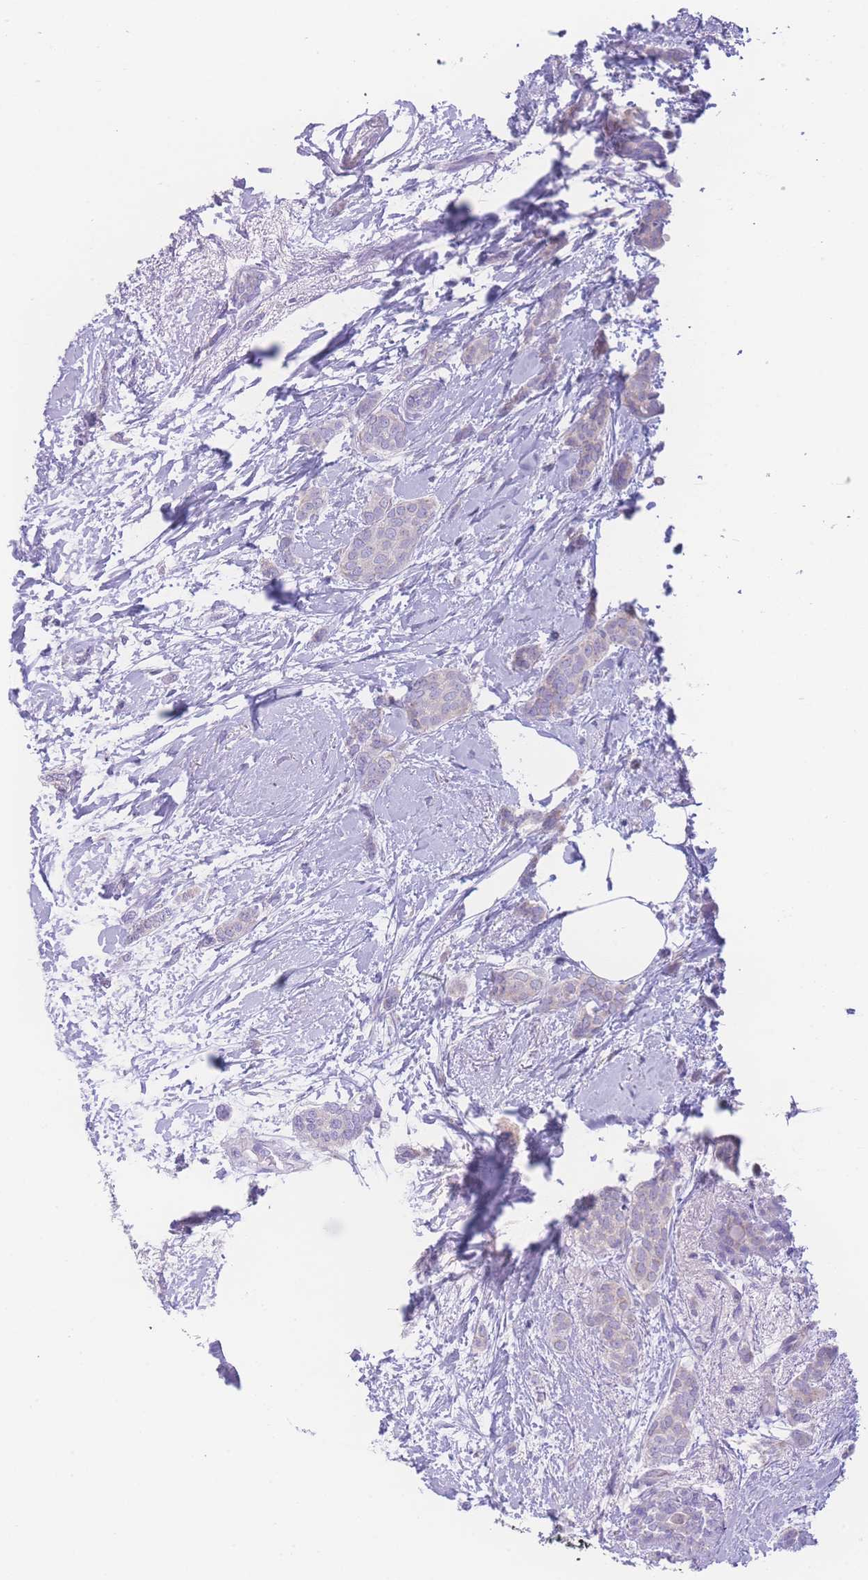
{"staining": {"intensity": "negative", "quantity": "none", "location": "none"}, "tissue": "breast cancer", "cell_type": "Tumor cells", "image_type": "cancer", "snomed": [{"axis": "morphology", "description": "Duct carcinoma"}, {"axis": "topography", "description": "Breast"}], "caption": "Intraductal carcinoma (breast) was stained to show a protein in brown. There is no significant positivity in tumor cells.", "gene": "NBEAL1", "patient": {"sex": "female", "age": 72}}